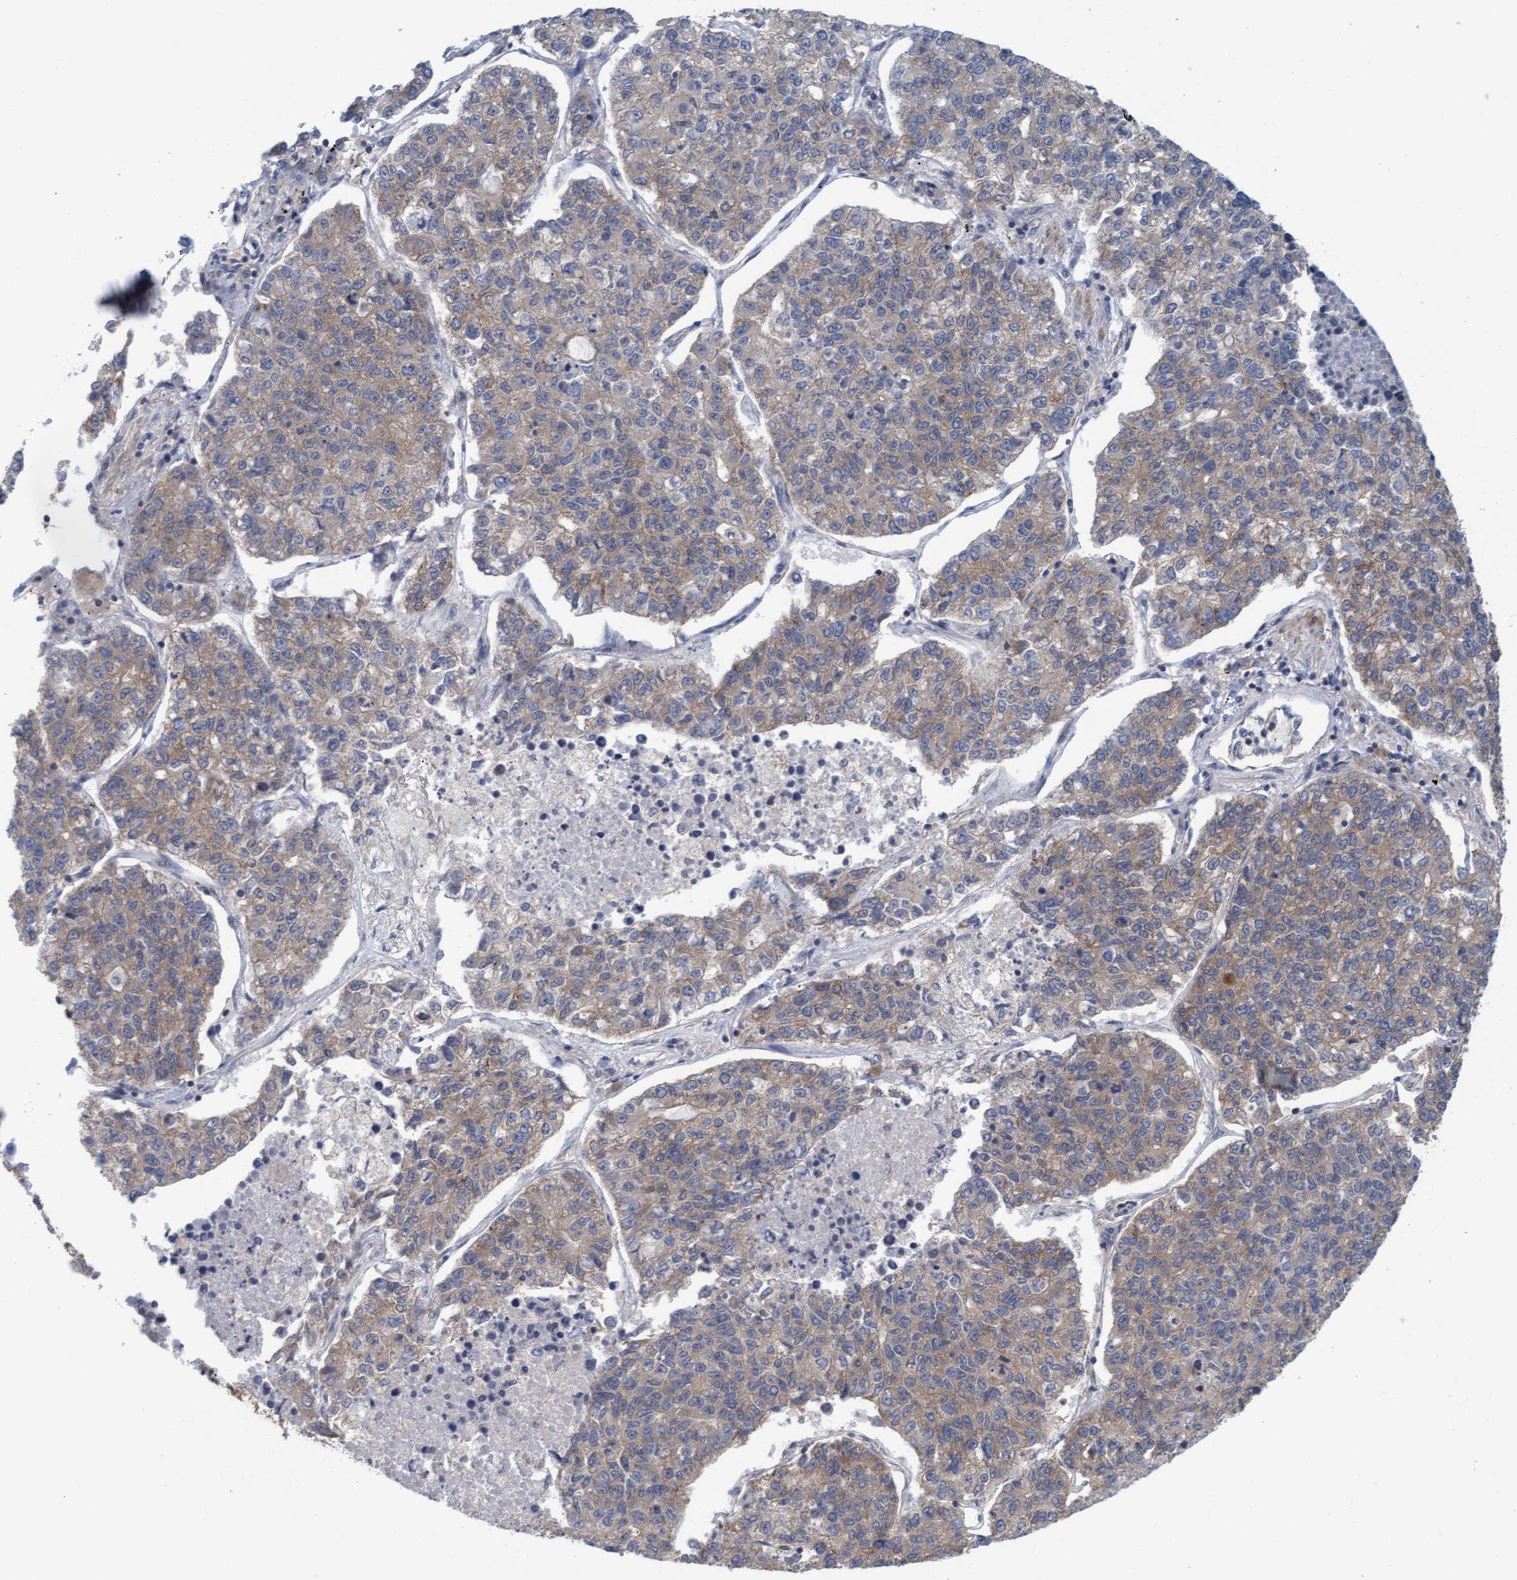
{"staining": {"intensity": "weak", "quantity": ">75%", "location": "cytoplasmic/membranous"}, "tissue": "lung cancer", "cell_type": "Tumor cells", "image_type": "cancer", "snomed": [{"axis": "morphology", "description": "Adenocarcinoma, NOS"}, {"axis": "topography", "description": "Lung"}], "caption": "An image of adenocarcinoma (lung) stained for a protein reveals weak cytoplasmic/membranous brown staining in tumor cells.", "gene": "FXR2", "patient": {"sex": "male", "age": 49}}